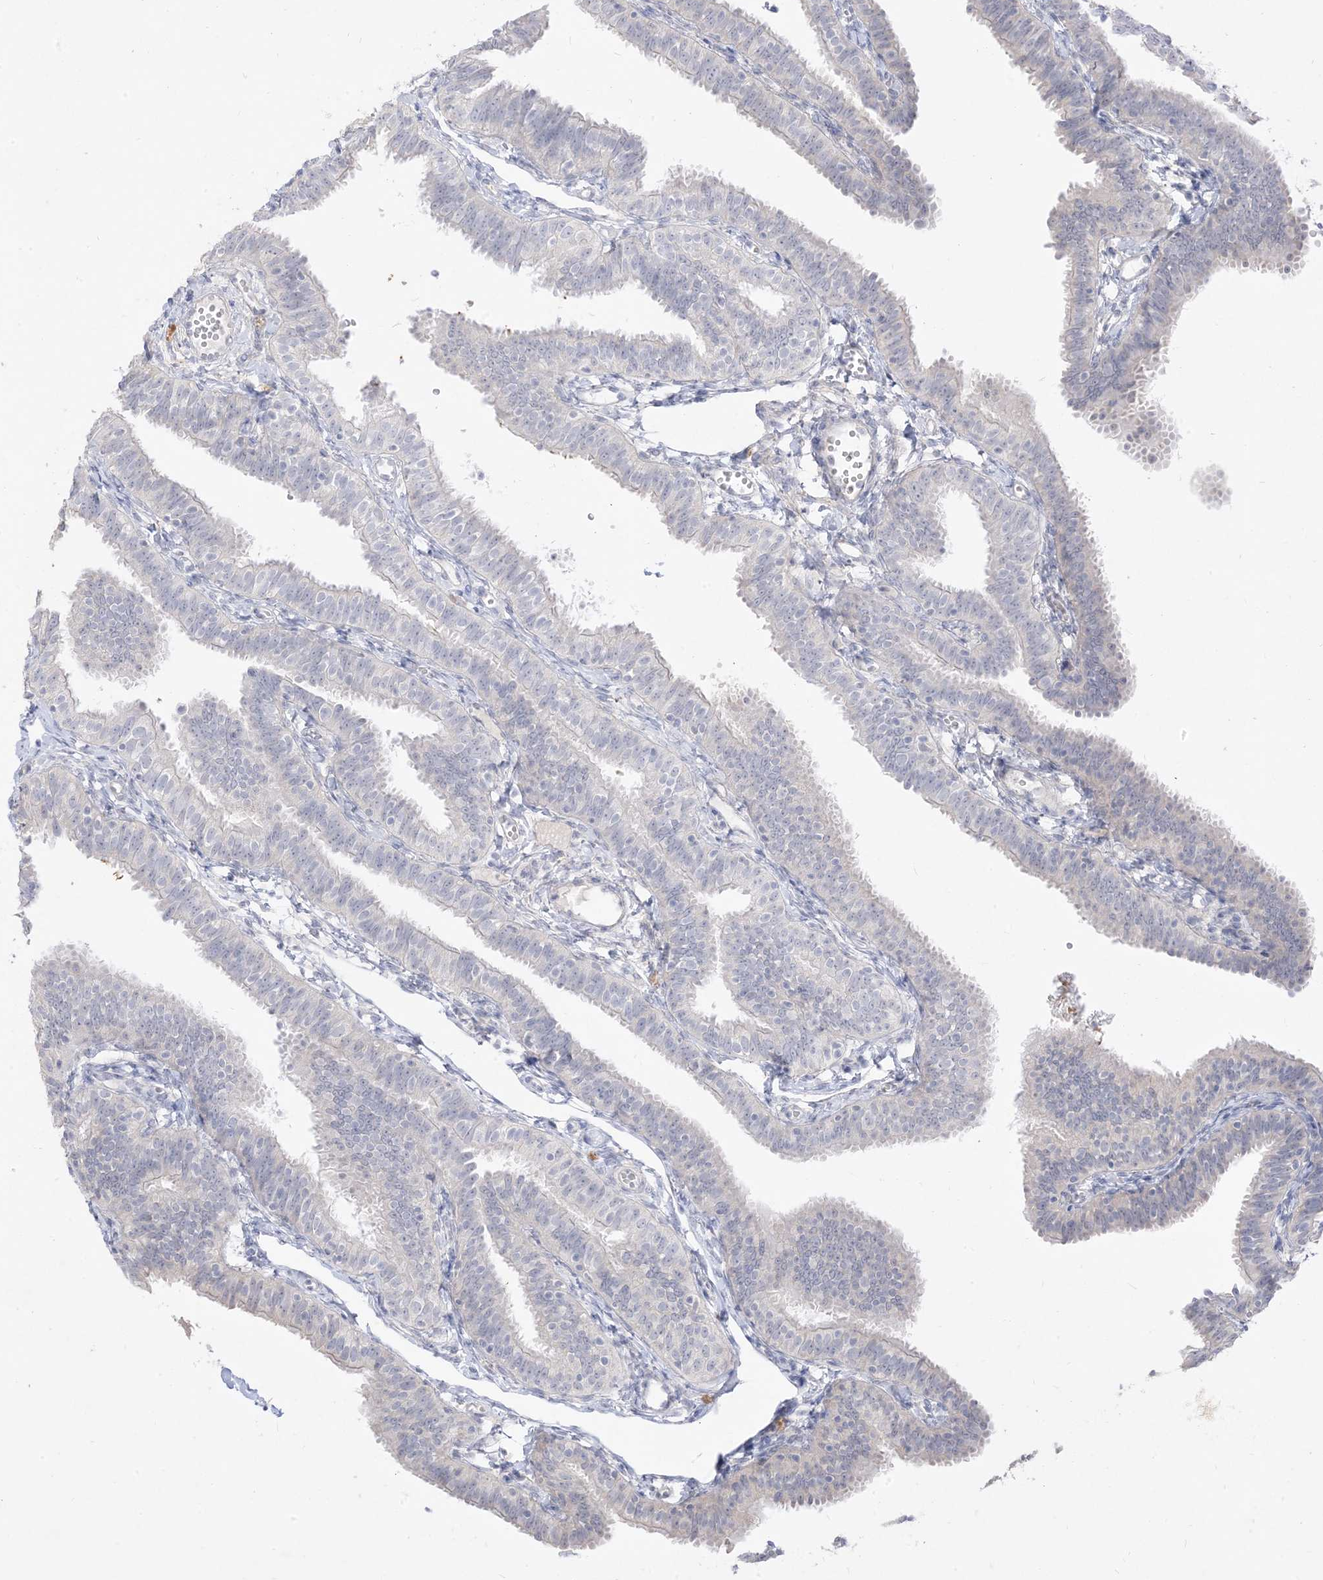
{"staining": {"intensity": "negative", "quantity": "none", "location": "none"}, "tissue": "fallopian tube", "cell_type": "Glandular cells", "image_type": "normal", "snomed": [{"axis": "morphology", "description": "Normal tissue, NOS"}, {"axis": "topography", "description": "Fallopian tube"}], "caption": "High magnification brightfield microscopy of benign fallopian tube stained with DAB (brown) and counterstained with hematoxylin (blue): glandular cells show no significant expression.", "gene": "LOXL3", "patient": {"sex": "female", "age": 35}}